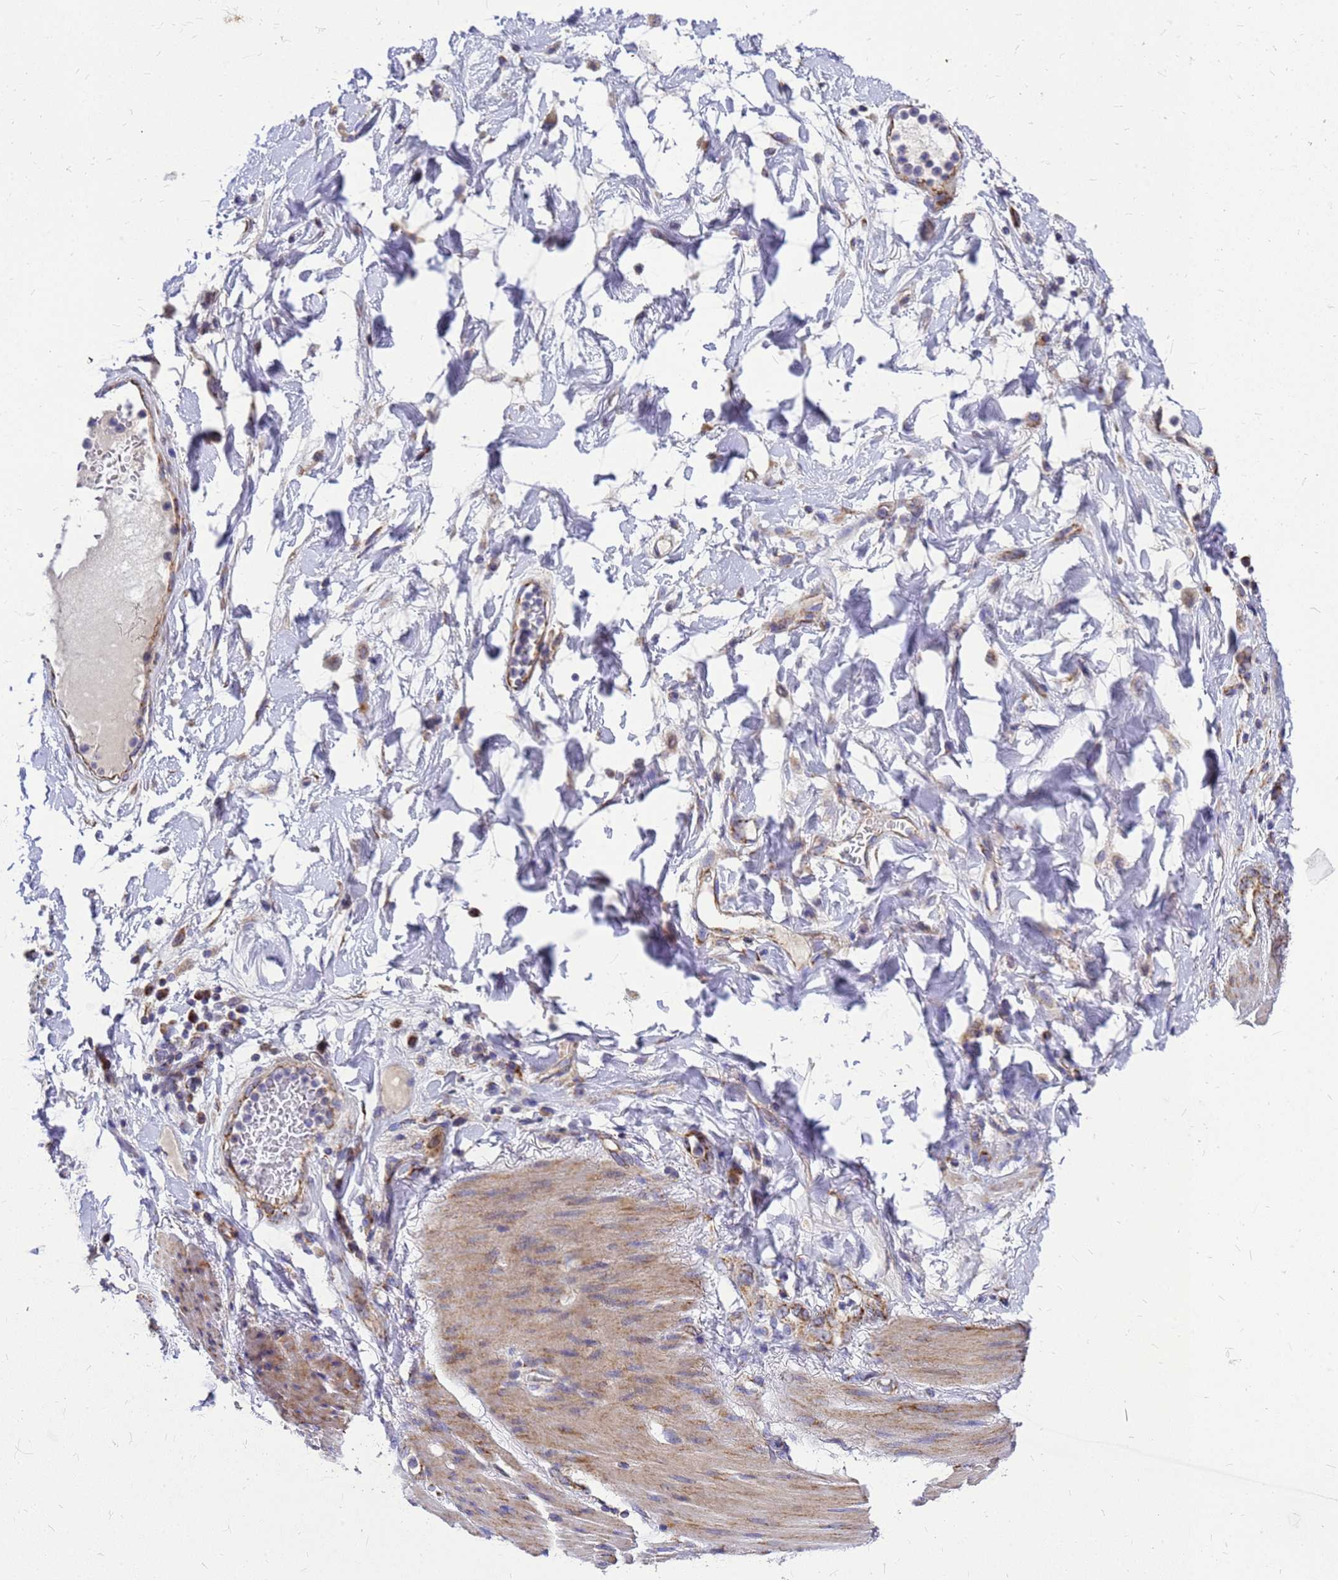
{"staining": {"intensity": "moderate", "quantity": "<25%", "location": "cytoplasmic/membranous"}, "tissue": "stomach cancer", "cell_type": "Tumor cells", "image_type": "cancer", "snomed": [{"axis": "morphology", "description": "Adenocarcinoma, NOS"}, {"axis": "topography", "description": "Stomach"}], "caption": "Immunohistochemical staining of stomach cancer (adenocarcinoma) reveals low levels of moderate cytoplasmic/membranous protein expression in about <25% of tumor cells.", "gene": "CMC4", "patient": {"sex": "female", "age": 73}}